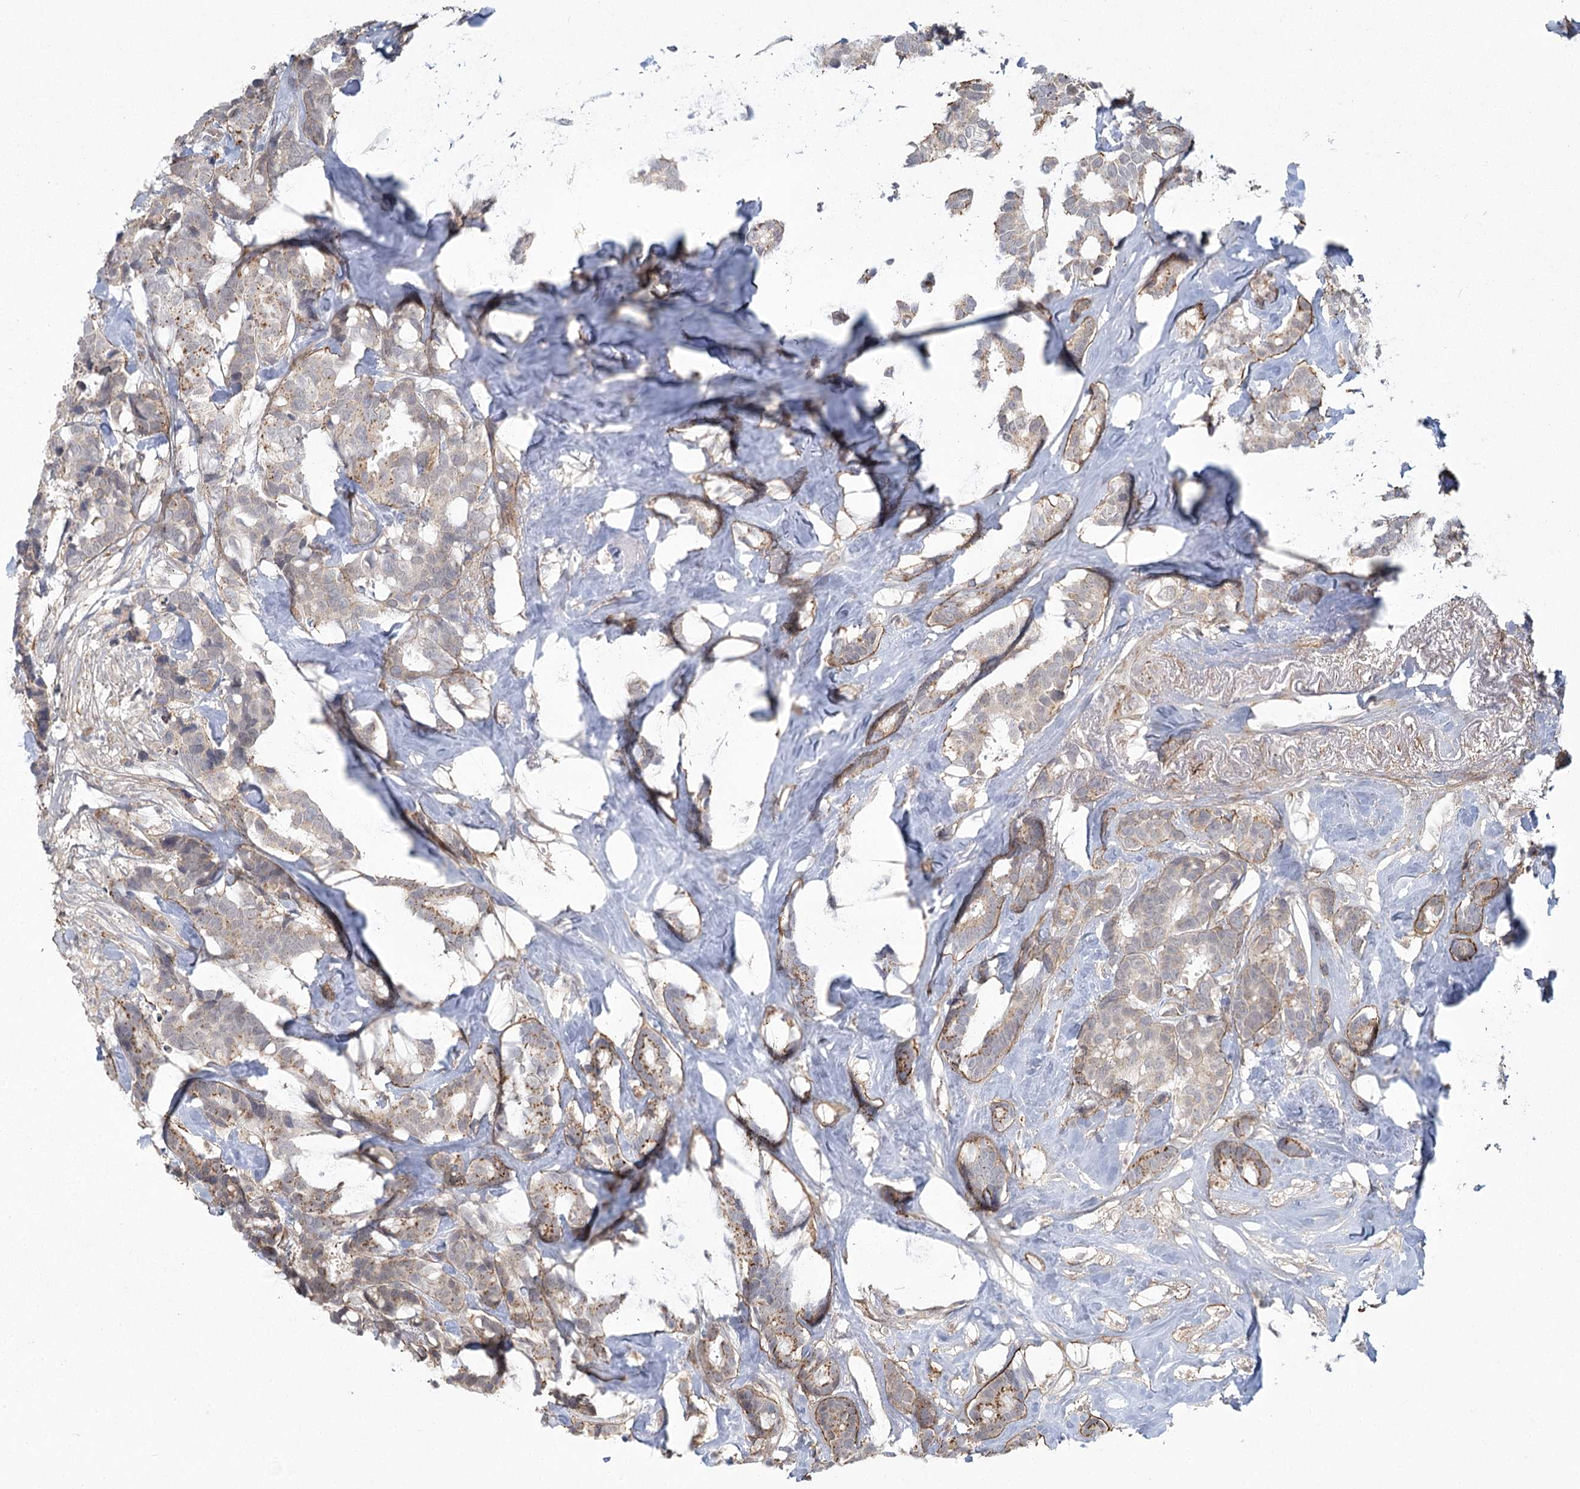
{"staining": {"intensity": "negative", "quantity": "none", "location": "none"}, "tissue": "breast cancer", "cell_type": "Tumor cells", "image_type": "cancer", "snomed": [{"axis": "morphology", "description": "Duct carcinoma"}, {"axis": "topography", "description": "Breast"}], "caption": "IHC photomicrograph of neoplastic tissue: human breast cancer stained with DAB exhibits no significant protein staining in tumor cells.", "gene": "MED28", "patient": {"sex": "female", "age": 40}}